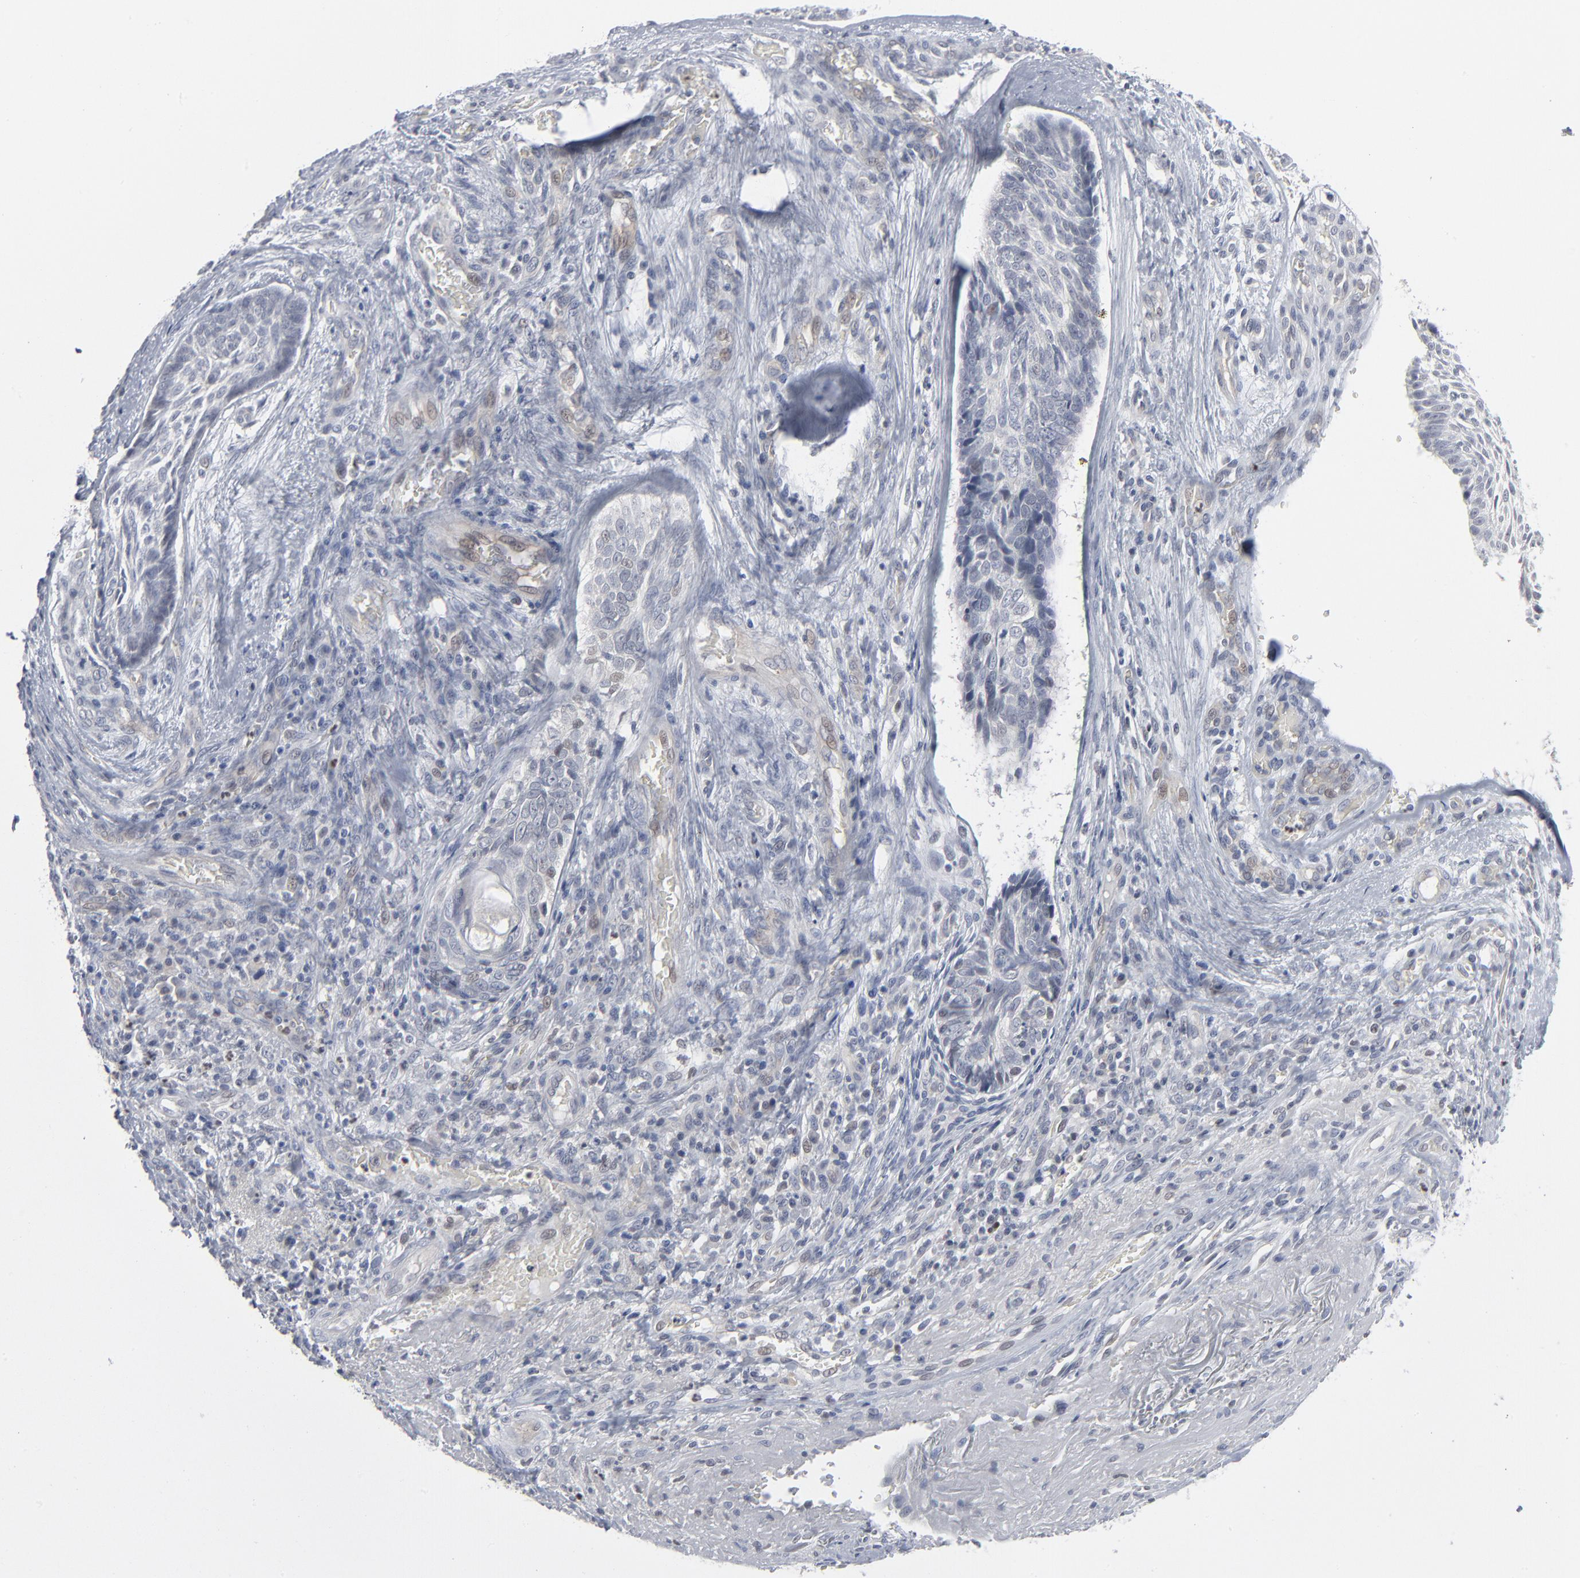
{"staining": {"intensity": "negative", "quantity": "none", "location": "none"}, "tissue": "skin cancer", "cell_type": "Tumor cells", "image_type": "cancer", "snomed": [{"axis": "morphology", "description": "Basal cell carcinoma"}, {"axis": "topography", "description": "Skin"}], "caption": "An immunohistochemistry image of skin cancer (basal cell carcinoma) is shown. There is no staining in tumor cells of skin cancer (basal cell carcinoma). (Brightfield microscopy of DAB IHC at high magnification).", "gene": "FOXN2", "patient": {"sex": "male", "age": 72}}